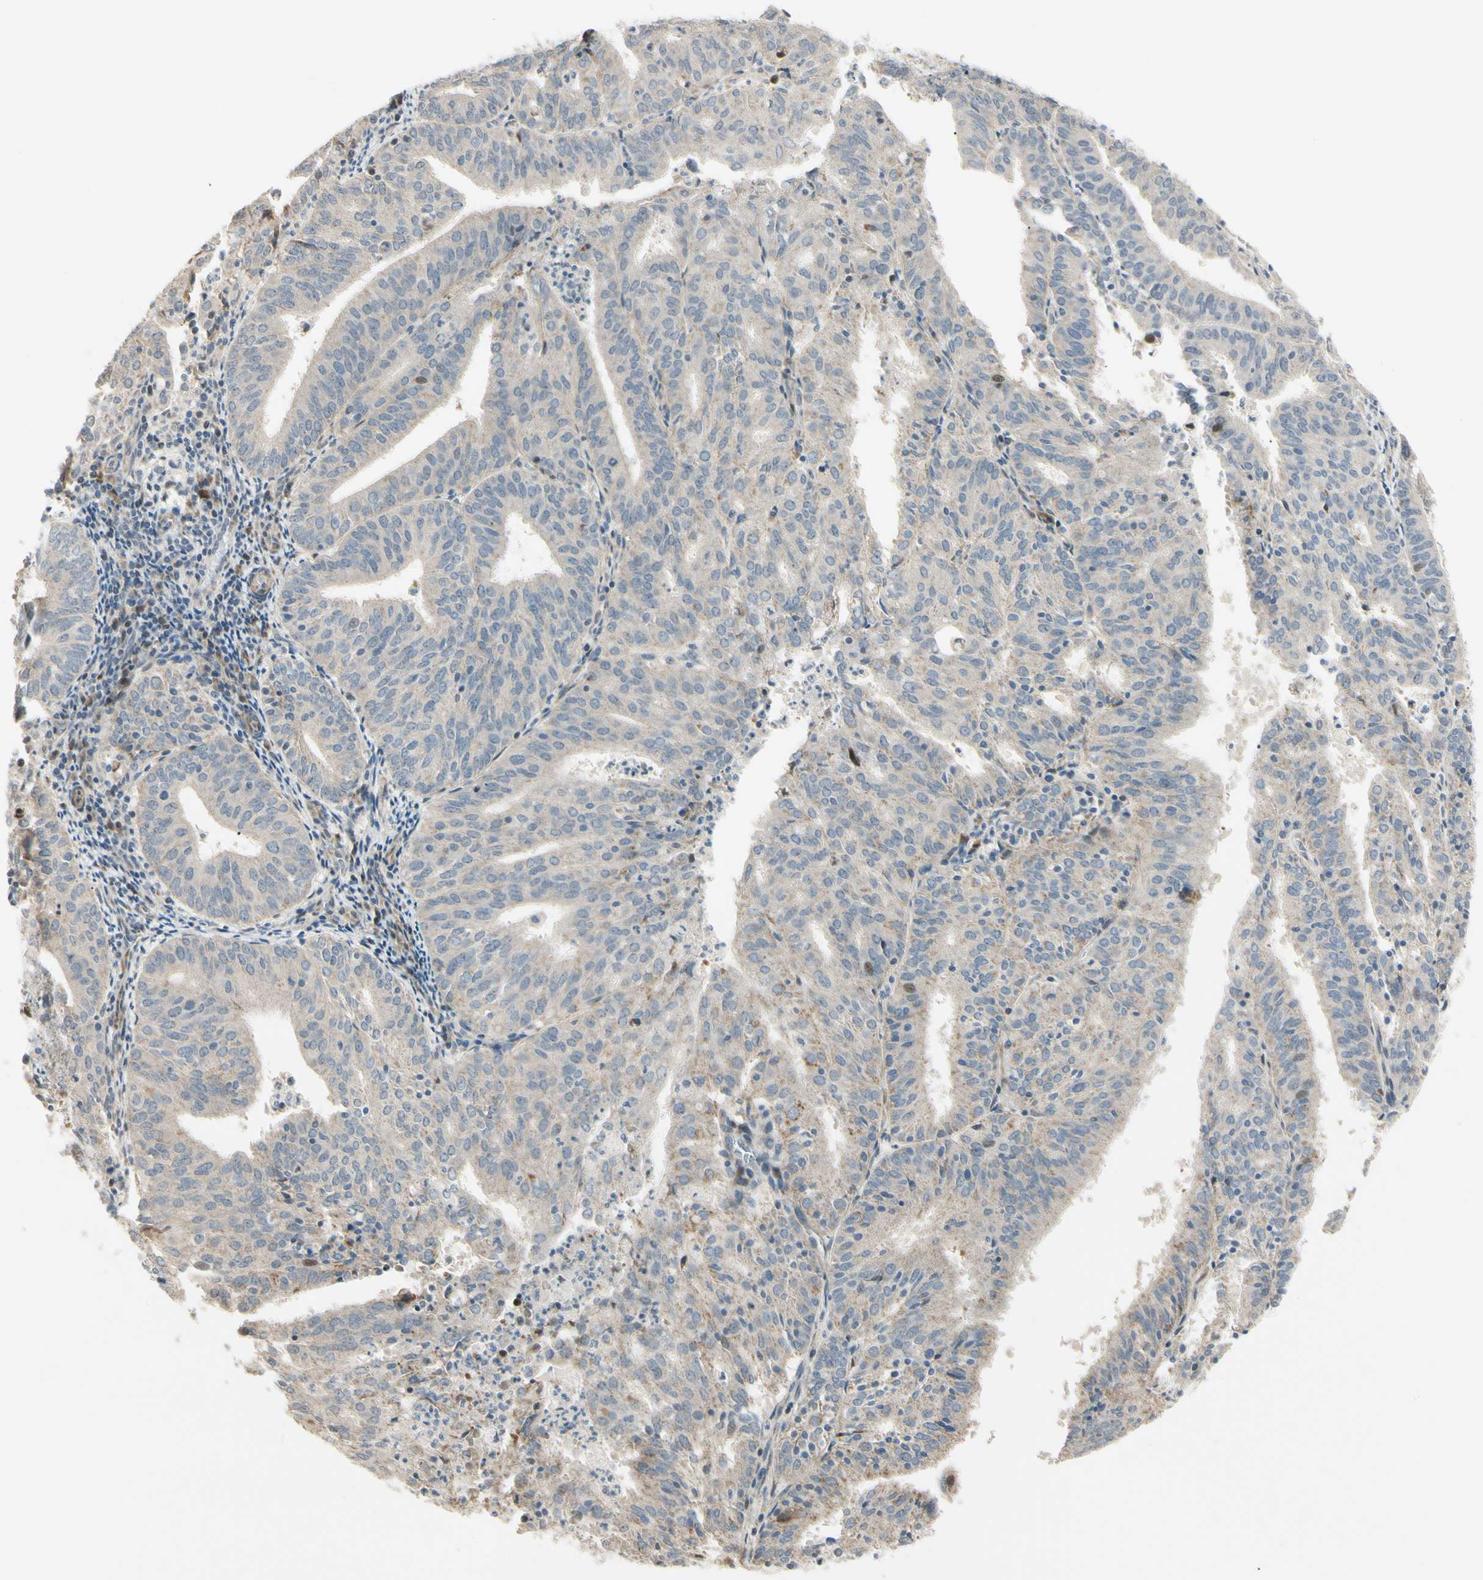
{"staining": {"intensity": "weak", "quantity": ">75%", "location": "cytoplasmic/membranous"}, "tissue": "endometrial cancer", "cell_type": "Tumor cells", "image_type": "cancer", "snomed": [{"axis": "morphology", "description": "Adenocarcinoma, NOS"}, {"axis": "topography", "description": "Uterus"}], "caption": "This image exhibits endometrial adenocarcinoma stained with immunohistochemistry to label a protein in brown. The cytoplasmic/membranous of tumor cells show weak positivity for the protein. Nuclei are counter-stained blue.", "gene": "P4HA3", "patient": {"sex": "female", "age": 60}}